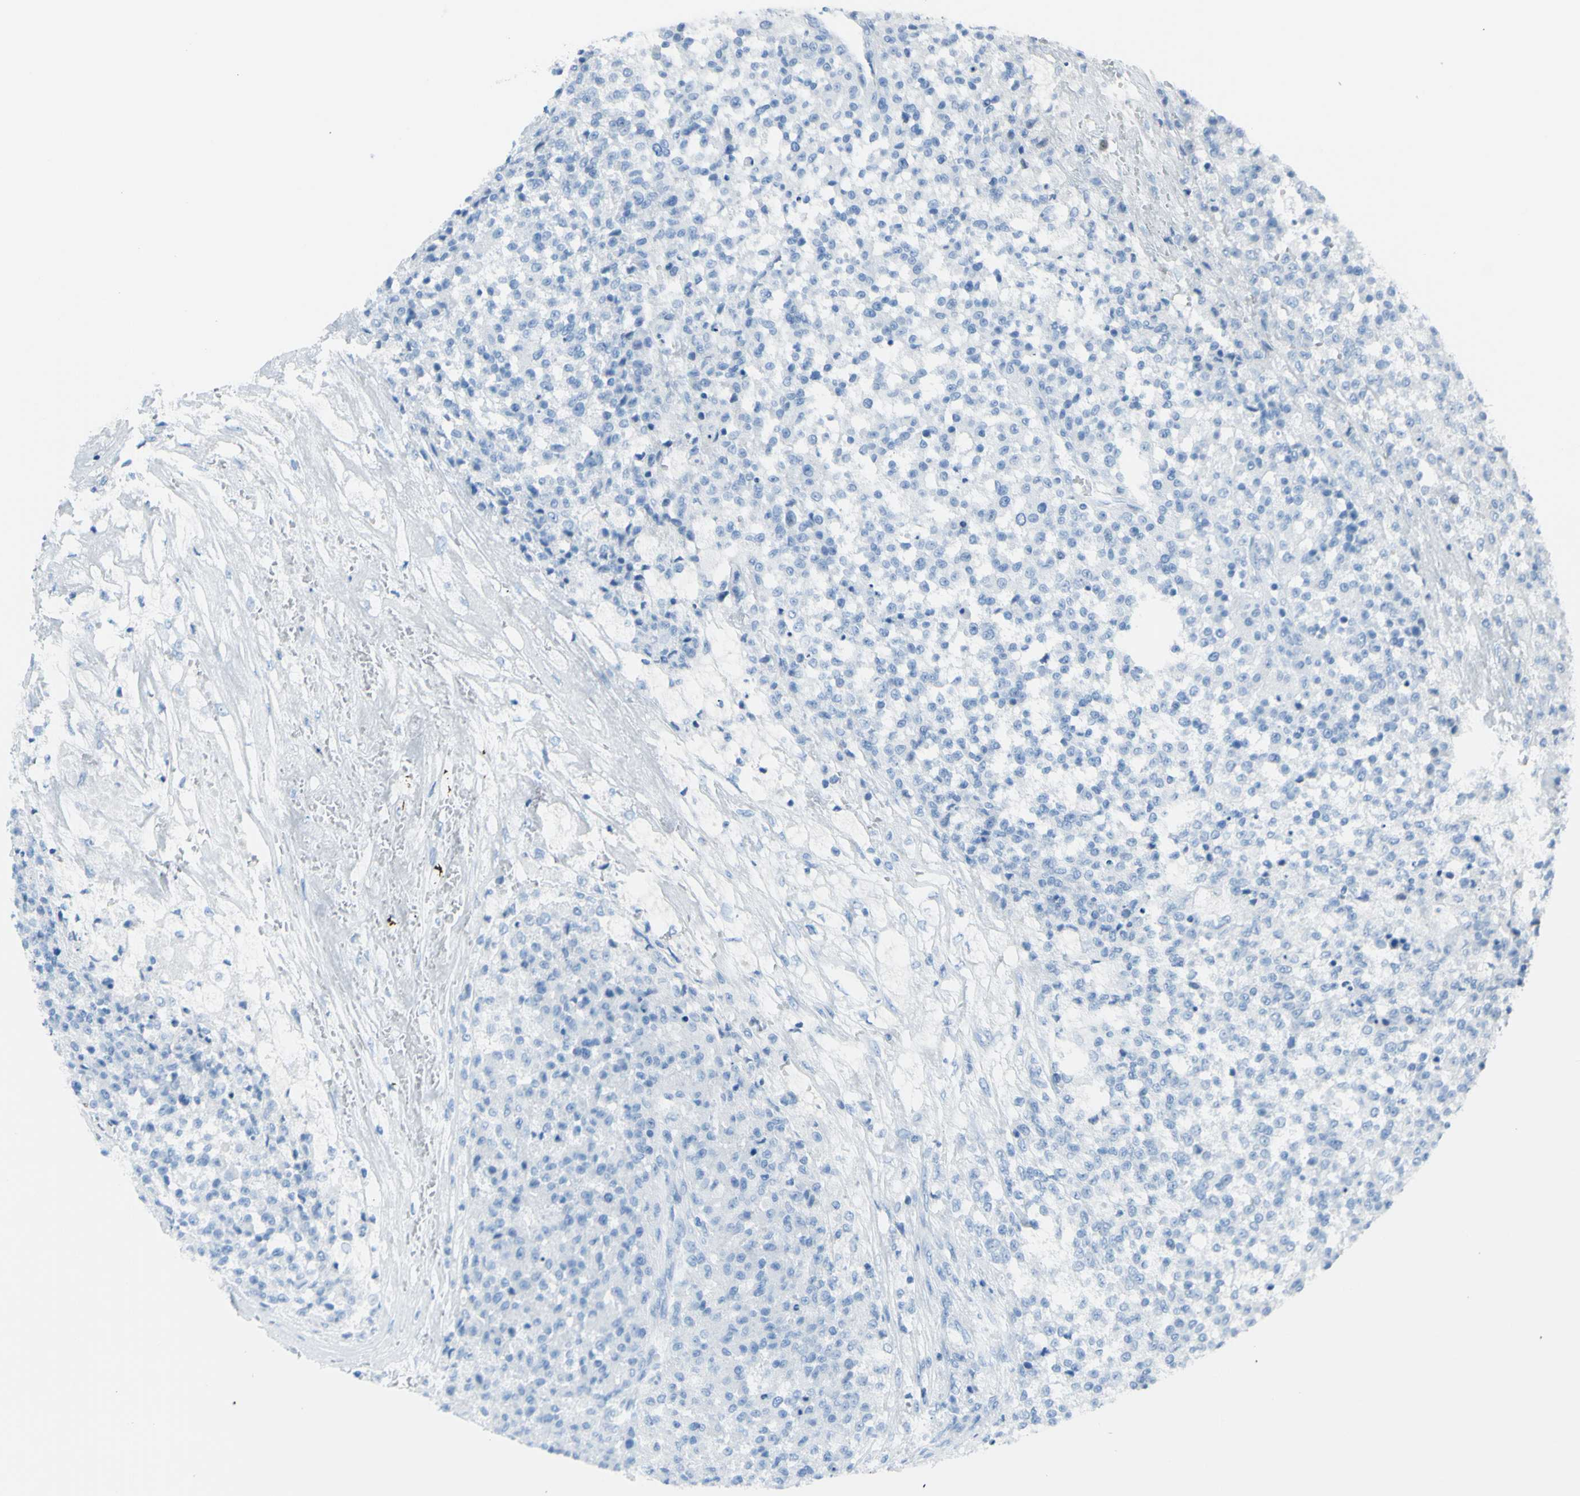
{"staining": {"intensity": "negative", "quantity": "none", "location": "none"}, "tissue": "testis cancer", "cell_type": "Tumor cells", "image_type": "cancer", "snomed": [{"axis": "morphology", "description": "Seminoma, NOS"}, {"axis": "topography", "description": "Testis"}], "caption": "Tumor cells show no significant expression in seminoma (testis). The staining is performed using DAB brown chromogen with nuclei counter-stained in using hematoxylin.", "gene": "TFPI2", "patient": {"sex": "male", "age": 59}}